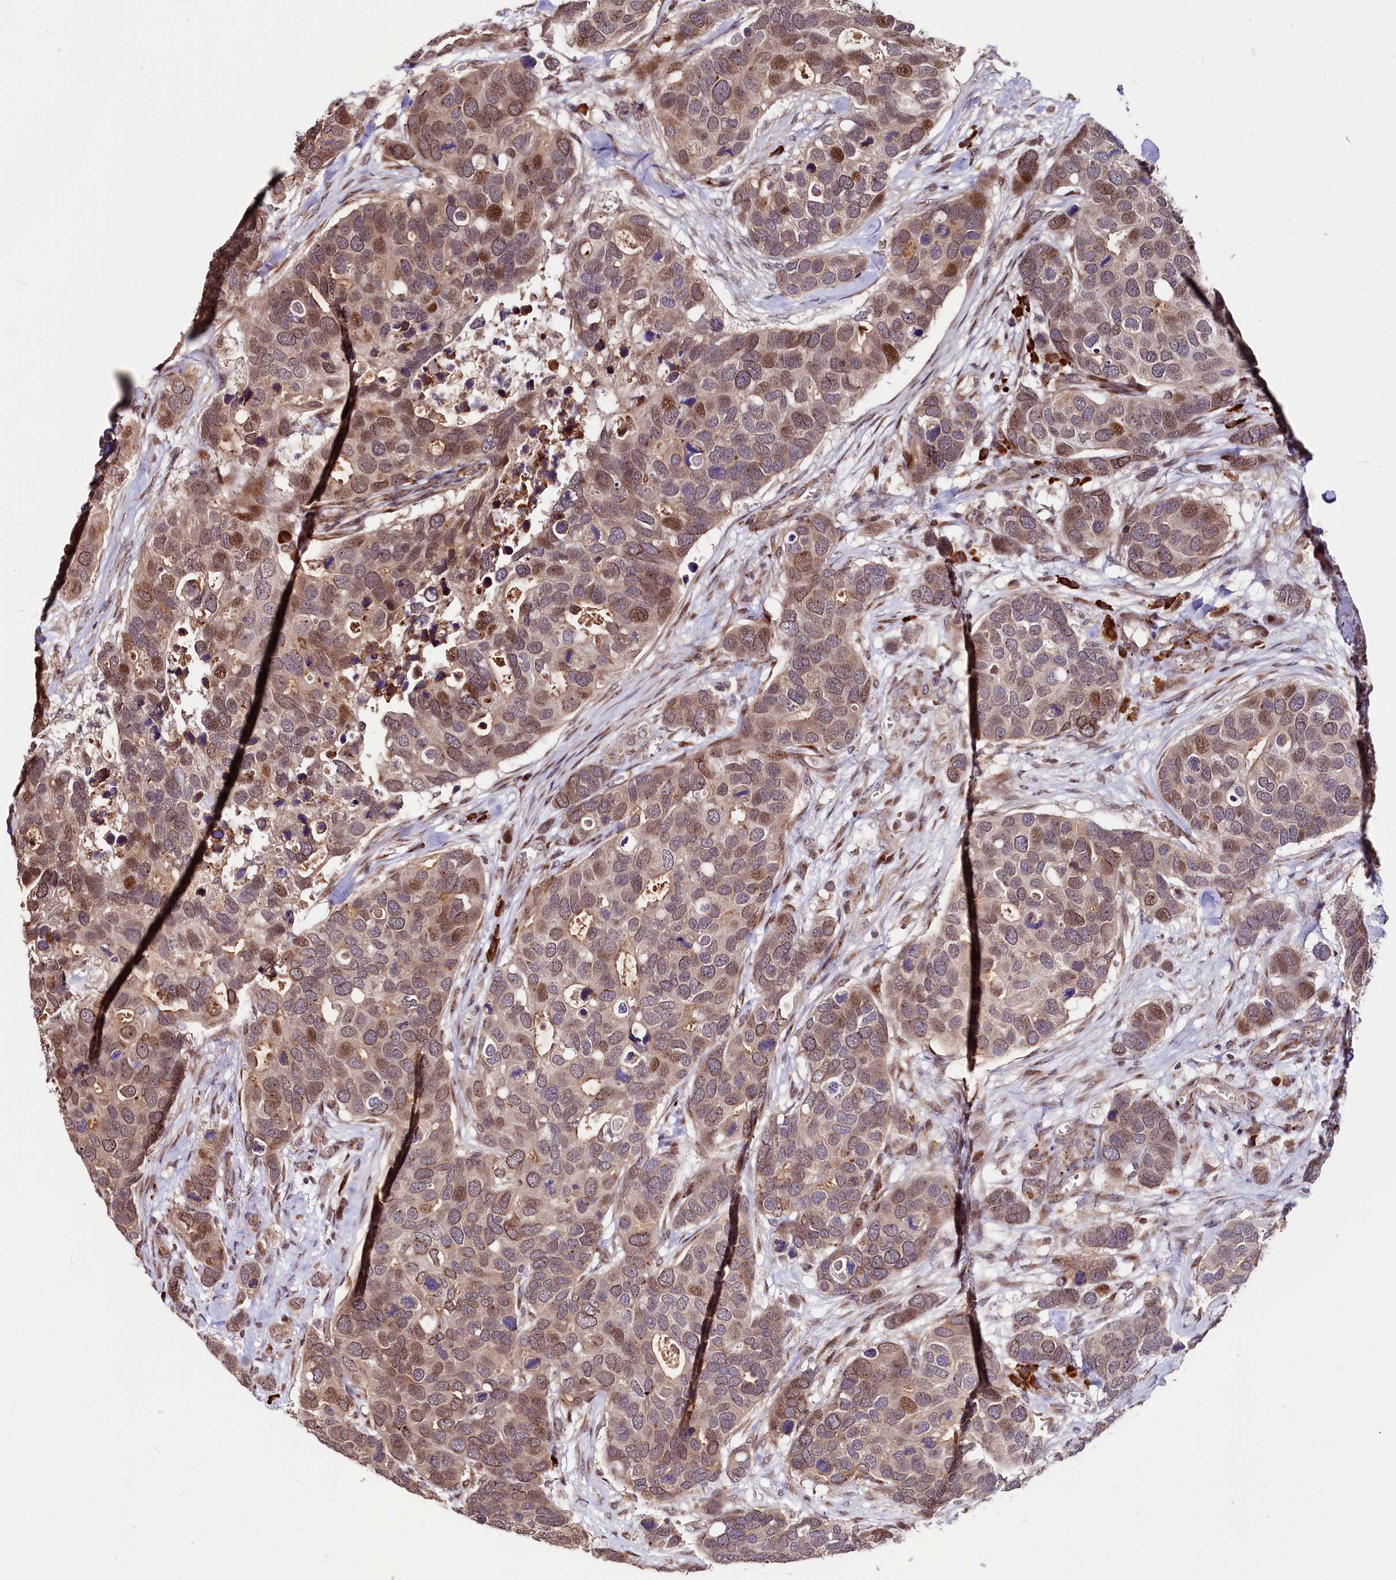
{"staining": {"intensity": "moderate", "quantity": "25%-75%", "location": "cytoplasmic/membranous,nuclear"}, "tissue": "breast cancer", "cell_type": "Tumor cells", "image_type": "cancer", "snomed": [{"axis": "morphology", "description": "Duct carcinoma"}, {"axis": "topography", "description": "Breast"}], "caption": "A brown stain highlights moderate cytoplasmic/membranous and nuclear staining of a protein in breast infiltrating ductal carcinoma tumor cells. The staining was performed using DAB (3,3'-diaminobenzidine) to visualize the protein expression in brown, while the nuclei were stained in blue with hematoxylin (Magnification: 20x).", "gene": "C5orf15", "patient": {"sex": "female", "age": 83}}